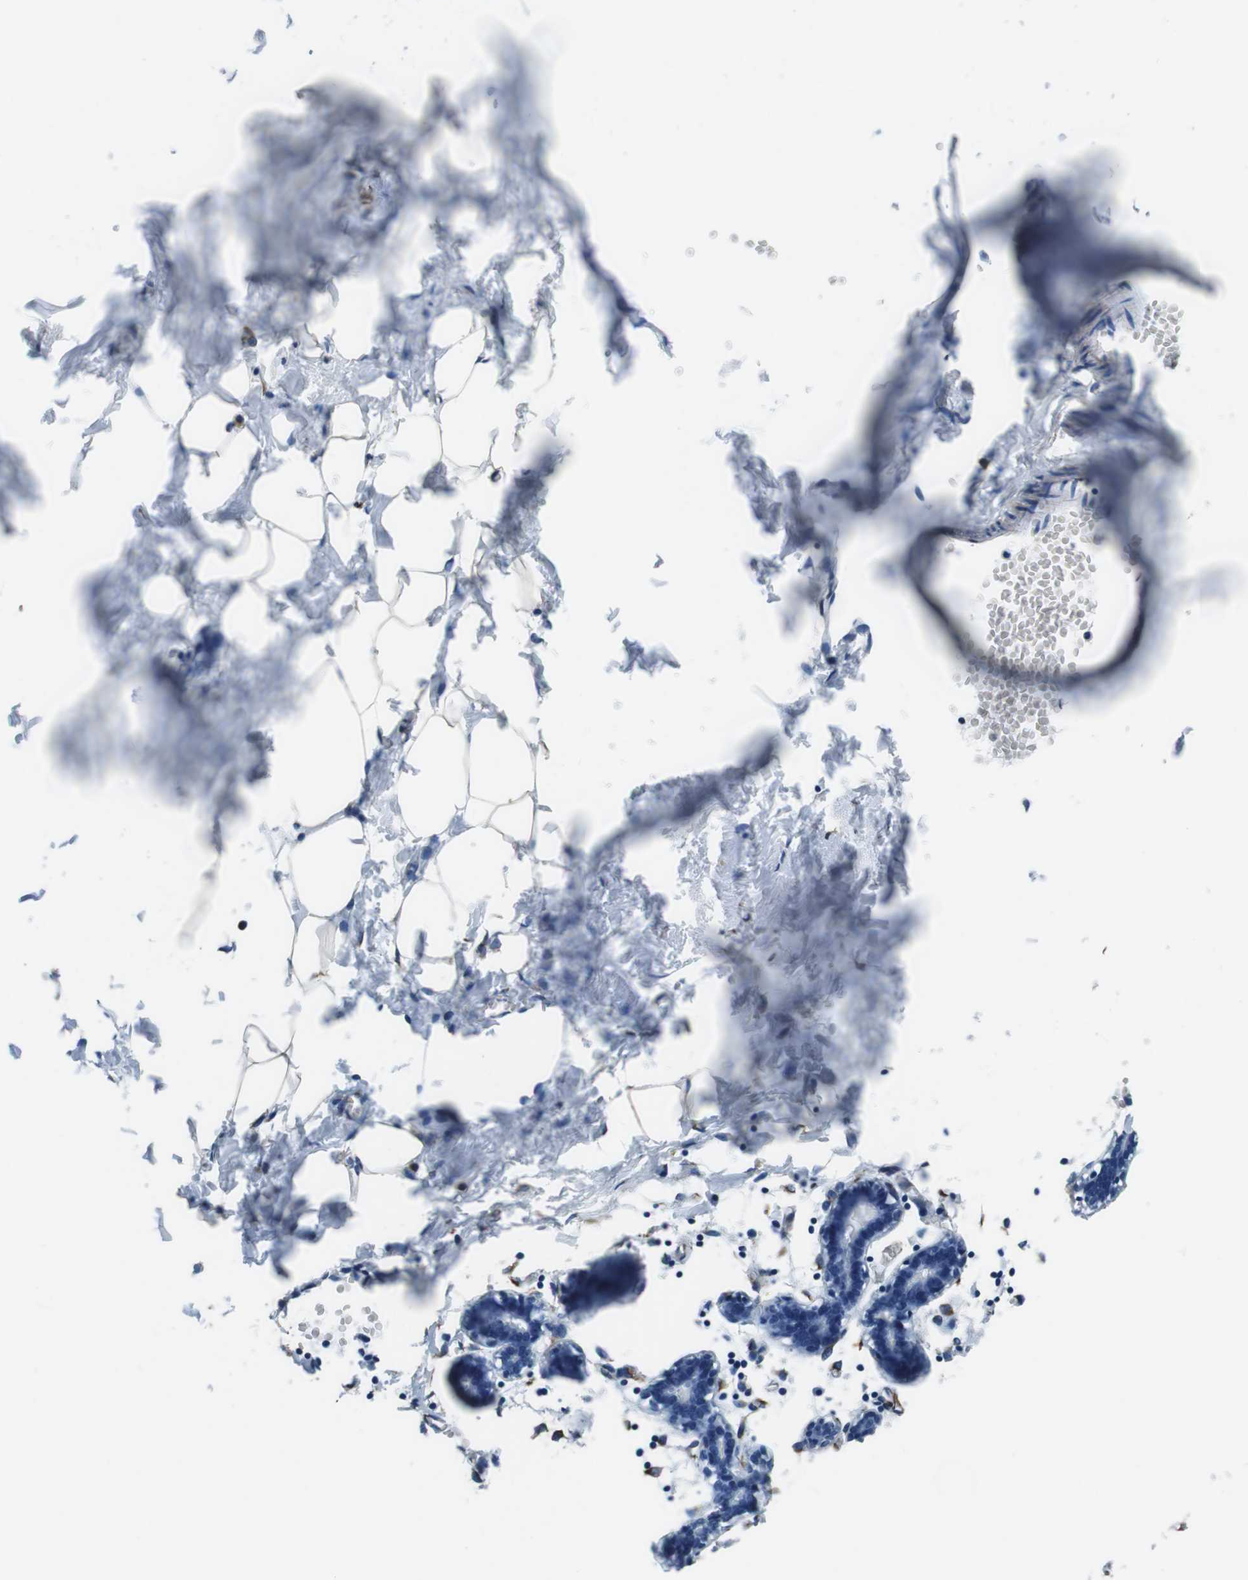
{"staining": {"intensity": "moderate", "quantity": ">75%", "location": "cytoplasmic/membranous"}, "tissue": "breast", "cell_type": "Adipocytes", "image_type": "normal", "snomed": [{"axis": "morphology", "description": "Normal tissue, NOS"}, {"axis": "topography", "description": "Breast"}], "caption": "High-magnification brightfield microscopy of unremarkable breast stained with DAB (3,3'-diaminobenzidine) (brown) and counterstained with hematoxylin (blue). adipocytes exhibit moderate cytoplasmic/membranous staining is seen in about>75% of cells.", "gene": "LRRC49", "patient": {"sex": "female", "age": 27}}